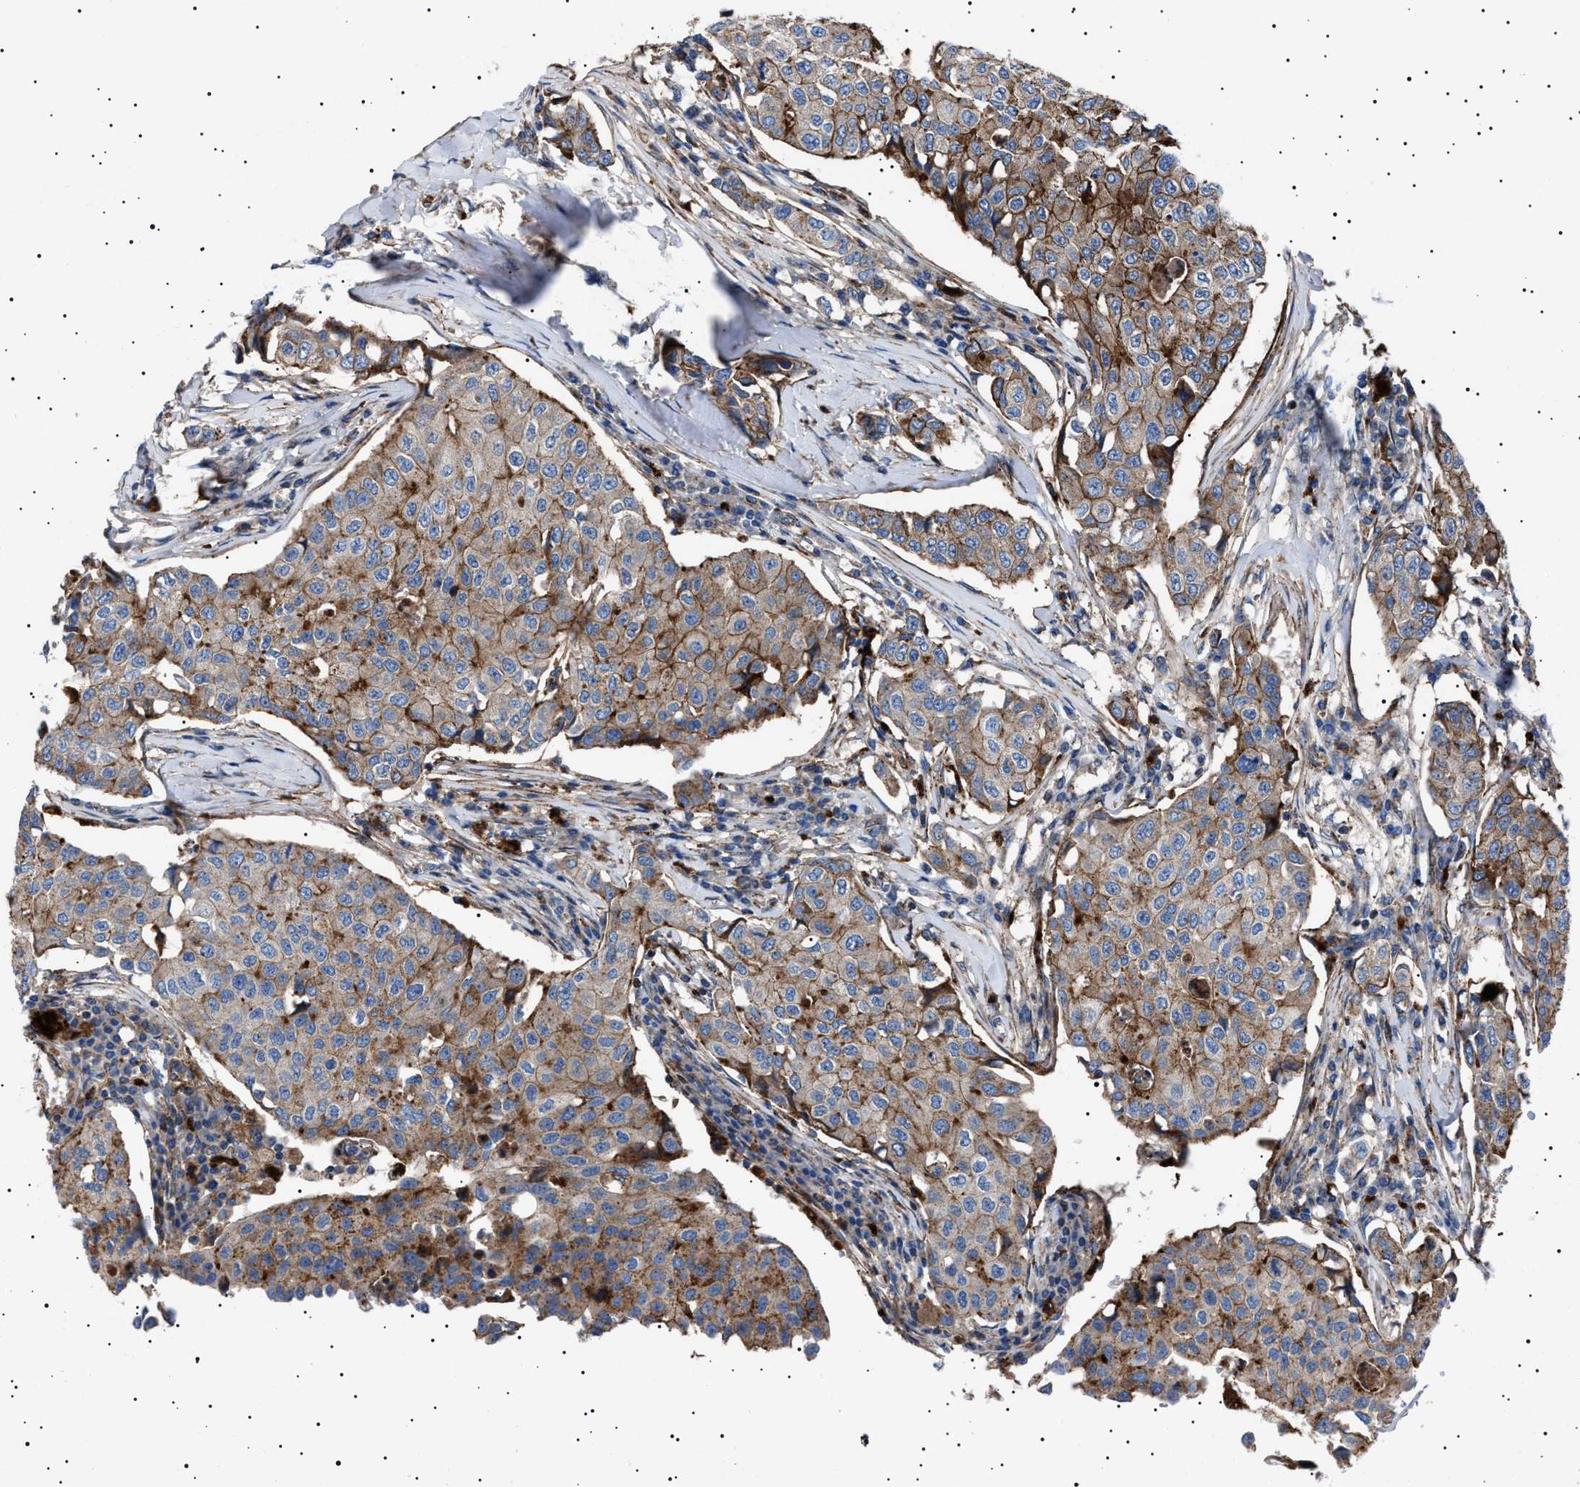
{"staining": {"intensity": "moderate", "quantity": ">75%", "location": "cytoplasmic/membranous"}, "tissue": "breast cancer", "cell_type": "Tumor cells", "image_type": "cancer", "snomed": [{"axis": "morphology", "description": "Duct carcinoma"}, {"axis": "topography", "description": "Breast"}], "caption": "An IHC image of neoplastic tissue is shown. Protein staining in brown labels moderate cytoplasmic/membranous positivity in breast invasive ductal carcinoma within tumor cells.", "gene": "NEU1", "patient": {"sex": "female", "age": 80}}